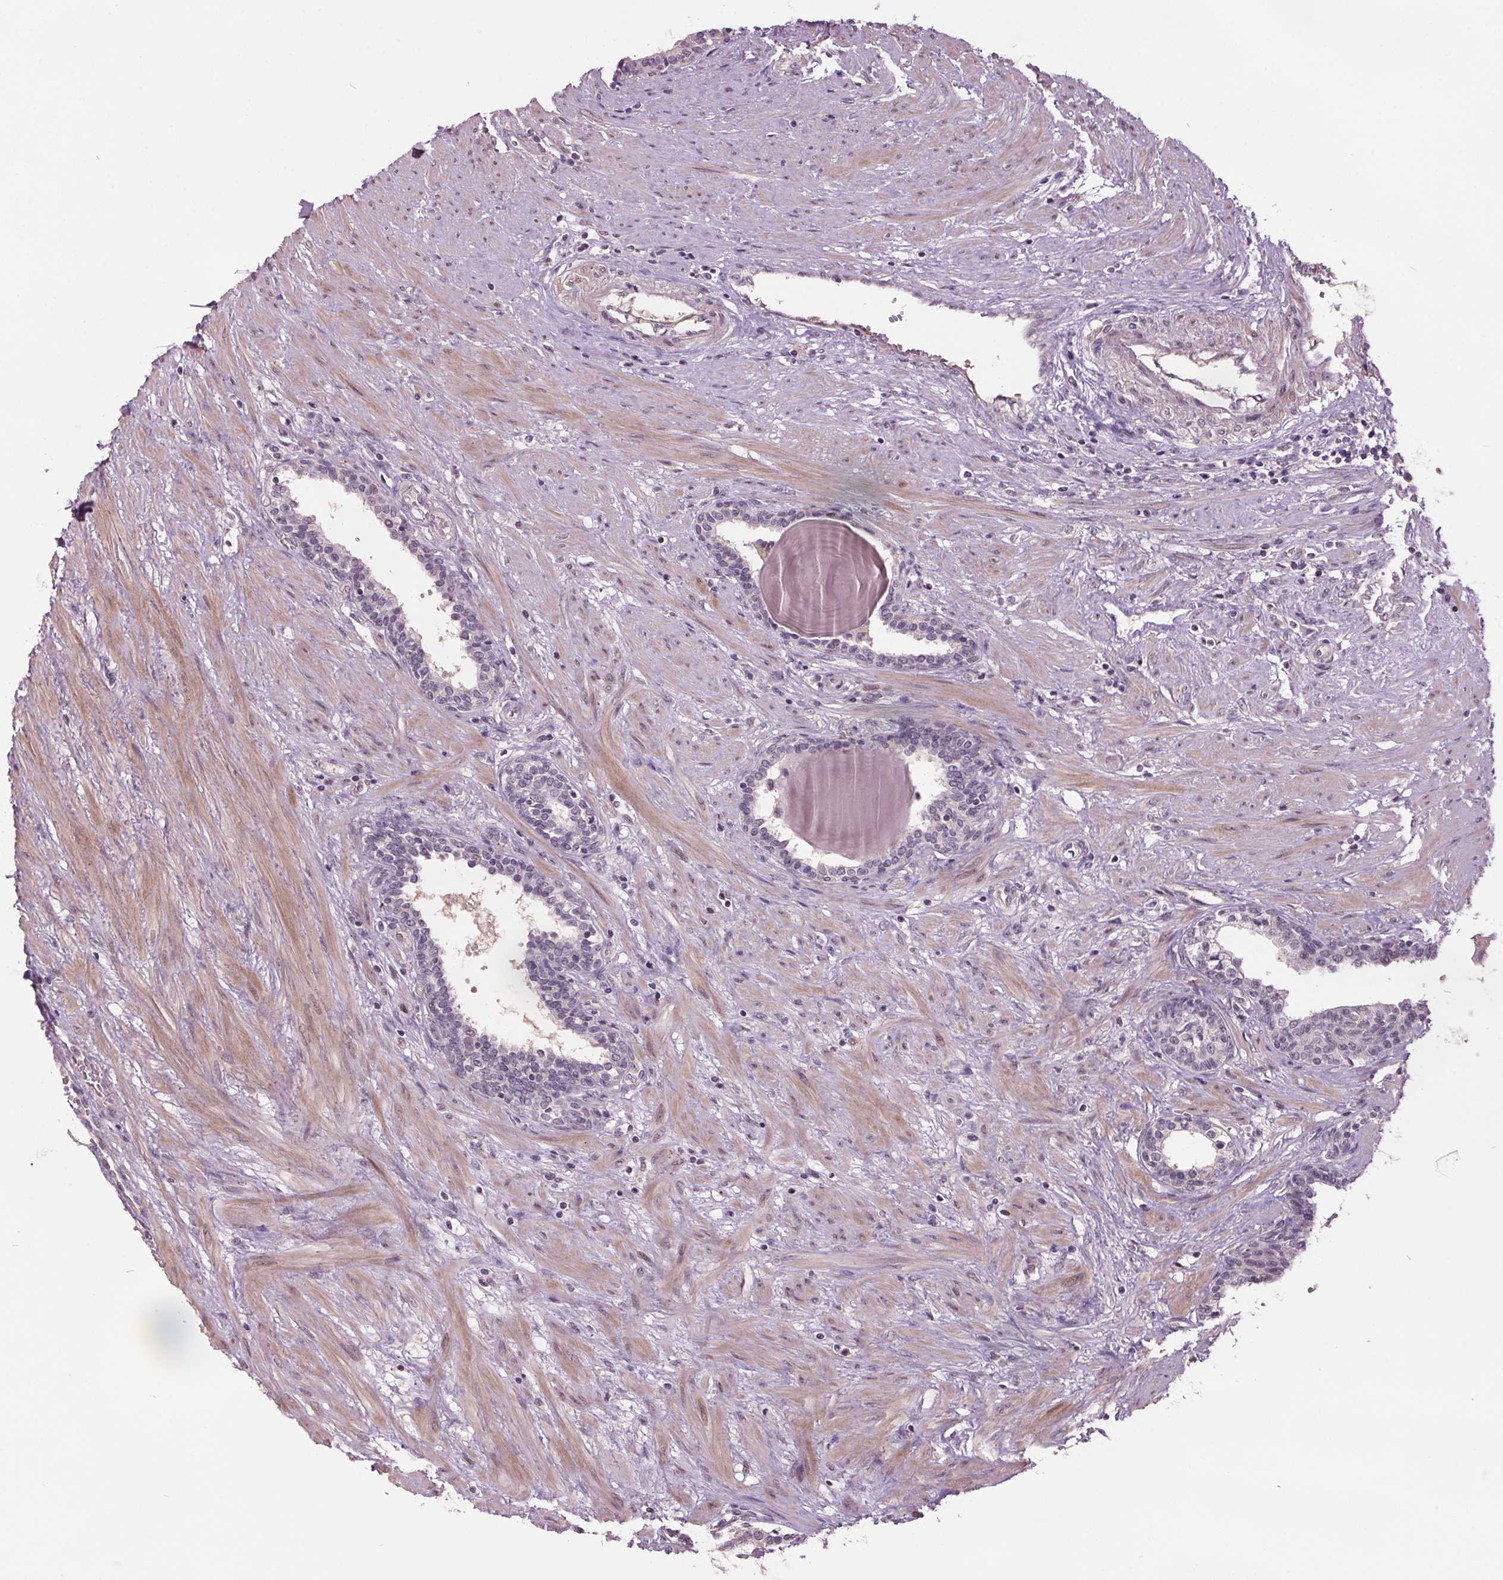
{"staining": {"intensity": "negative", "quantity": "none", "location": "none"}, "tissue": "prostate", "cell_type": "Glandular cells", "image_type": "normal", "snomed": [{"axis": "morphology", "description": "Normal tissue, NOS"}, {"axis": "topography", "description": "Prostate"}], "caption": "A micrograph of prostate stained for a protein reveals no brown staining in glandular cells. (Brightfield microscopy of DAB immunohistochemistry at high magnification).", "gene": "C2orf16", "patient": {"sex": "male", "age": 55}}